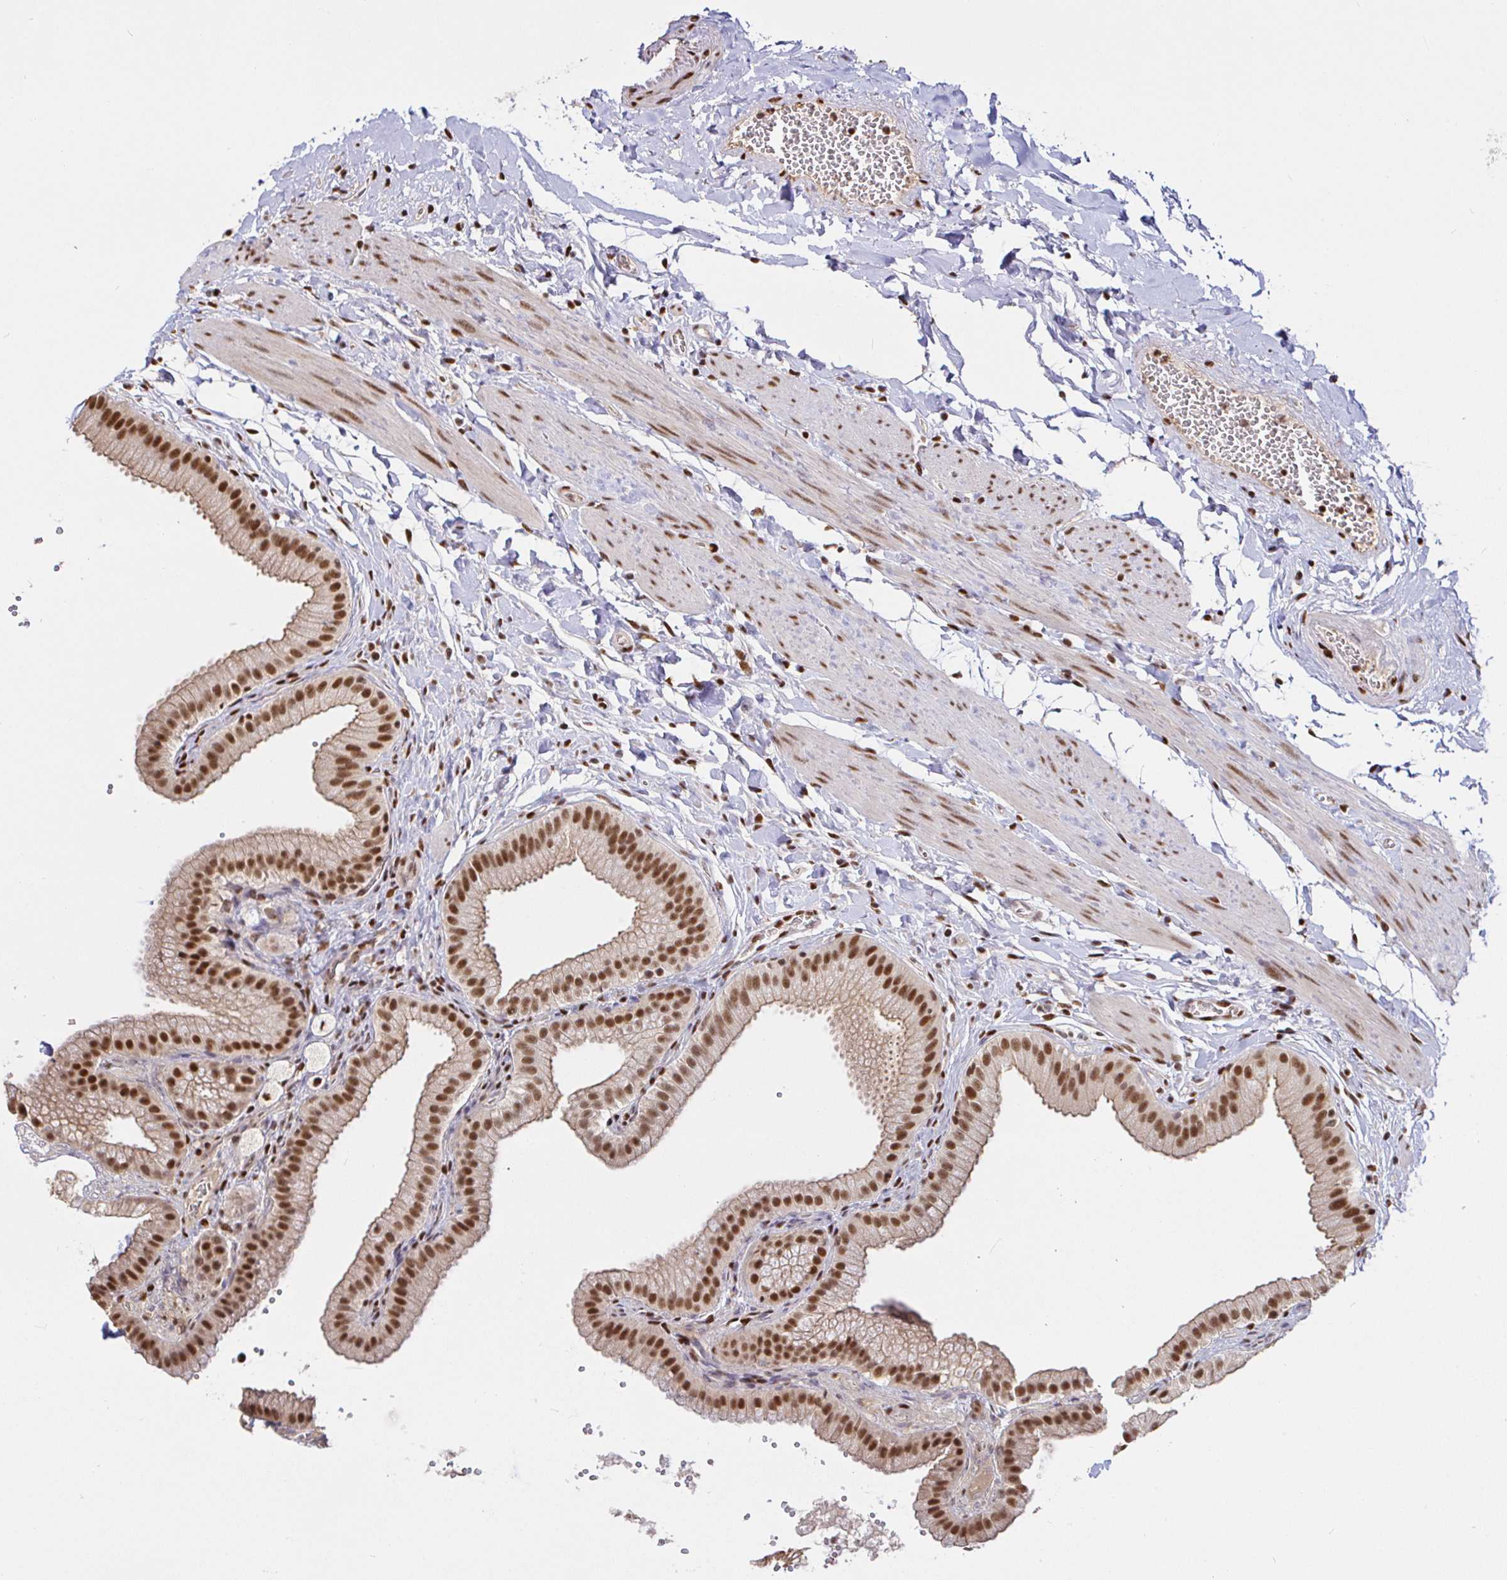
{"staining": {"intensity": "strong", "quantity": ">75%", "location": "cytoplasmic/membranous,nuclear"}, "tissue": "gallbladder", "cell_type": "Glandular cells", "image_type": "normal", "snomed": [{"axis": "morphology", "description": "Normal tissue, NOS"}, {"axis": "topography", "description": "Gallbladder"}], "caption": "Immunohistochemical staining of unremarkable gallbladder shows strong cytoplasmic/membranous,nuclear protein staining in about >75% of glandular cells.", "gene": "SP3", "patient": {"sex": "female", "age": 63}}